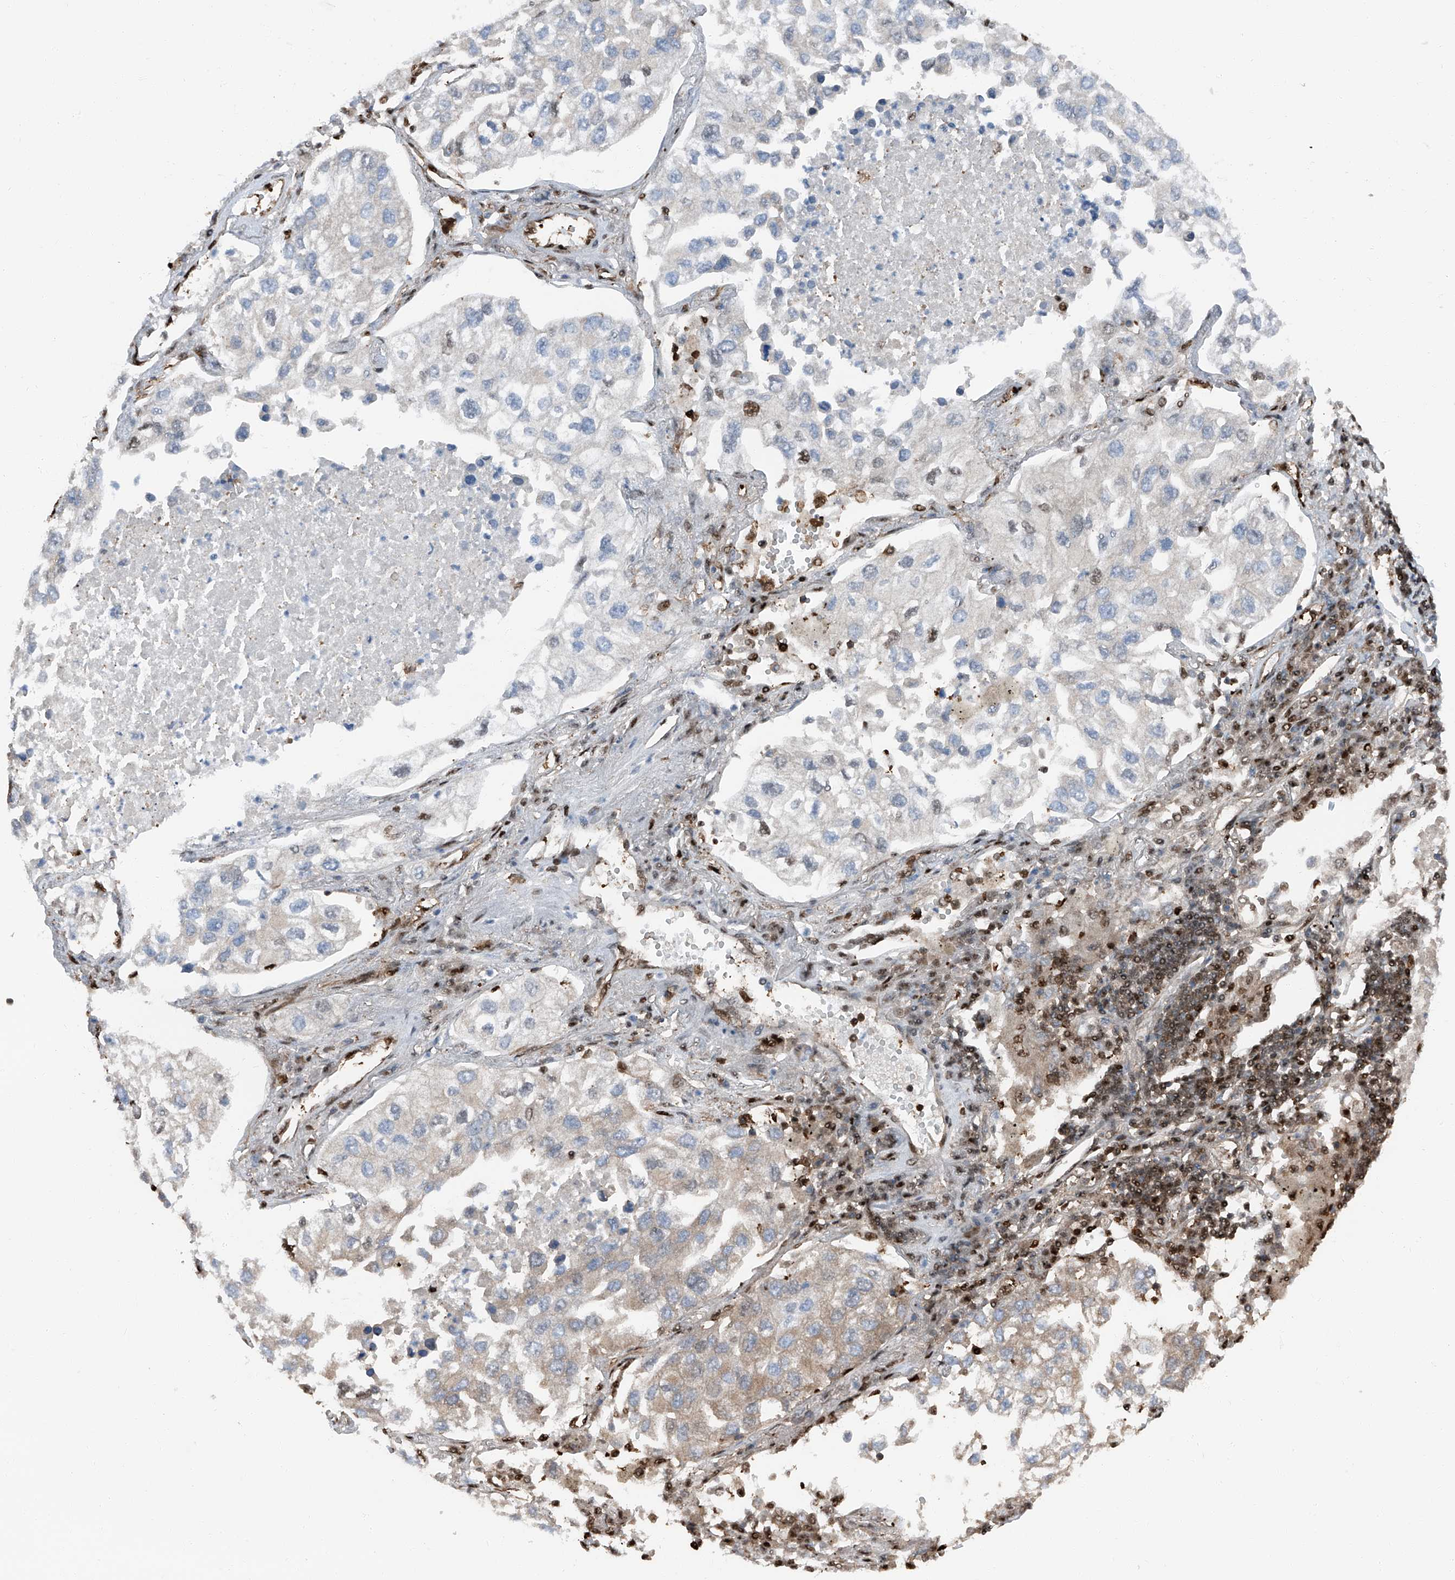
{"staining": {"intensity": "weak", "quantity": "<25%", "location": "cytoplasmic/membranous,nuclear"}, "tissue": "lung cancer", "cell_type": "Tumor cells", "image_type": "cancer", "snomed": [{"axis": "morphology", "description": "Adenocarcinoma, NOS"}, {"axis": "topography", "description": "Lung"}], "caption": "The IHC image has no significant staining in tumor cells of lung cancer (adenocarcinoma) tissue.", "gene": "PSMB10", "patient": {"sex": "male", "age": 63}}